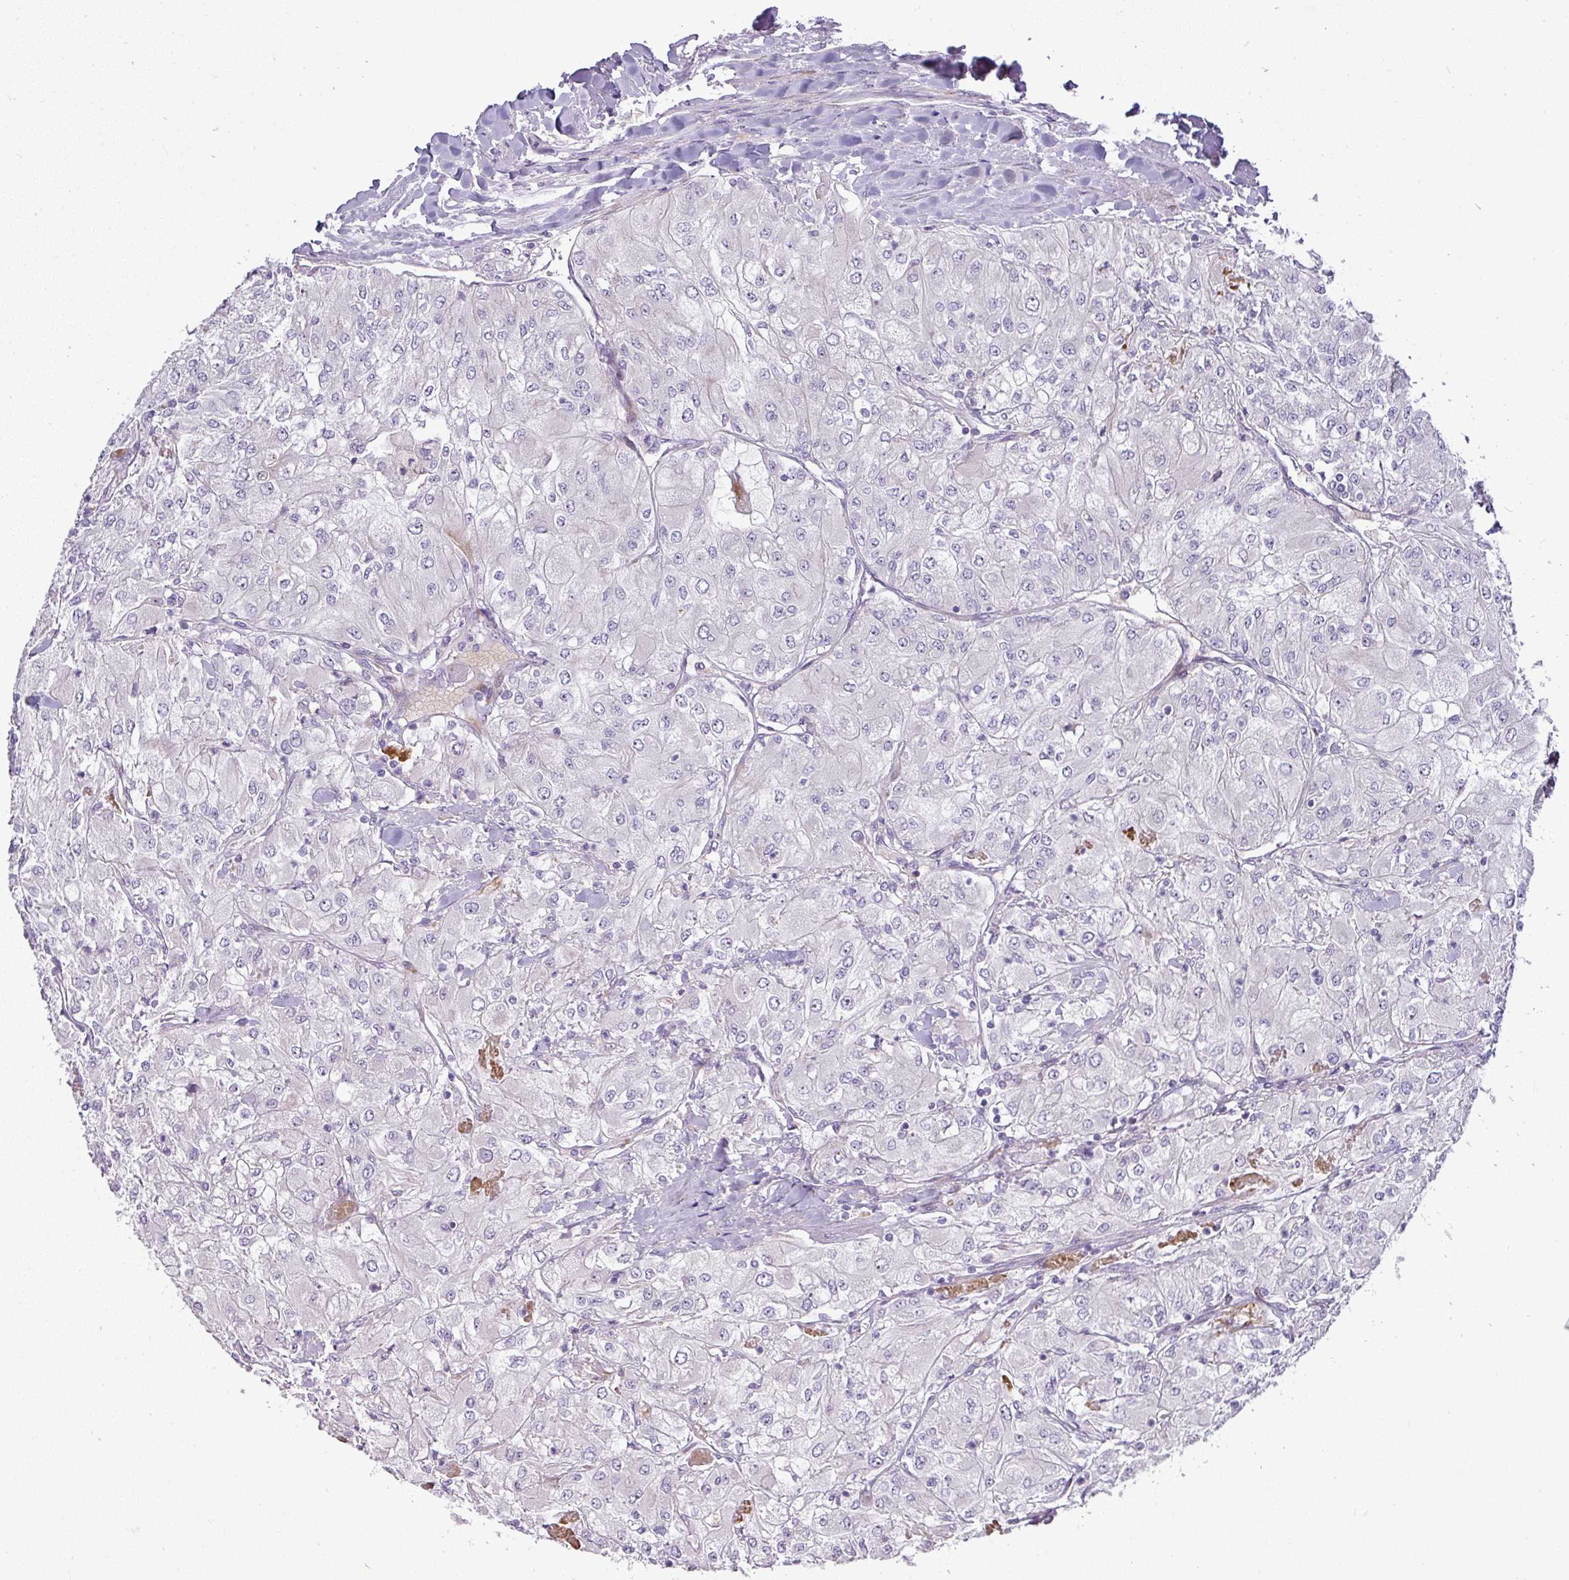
{"staining": {"intensity": "negative", "quantity": "none", "location": "none"}, "tissue": "renal cancer", "cell_type": "Tumor cells", "image_type": "cancer", "snomed": [{"axis": "morphology", "description": "Adenocarcinoma, NOS"}, {"axis": "topography", "description": "Kidney"}], "caption": "Immunohistochemistry (IHC) histopathology image of human adenocarcinoma (renal) stained for a protein (brown), which displays no expression in tumor cells. Nuclei are stained in blue.", "gene": "ATP6V1F", "patient": {"sex": "male", "age": 80}}